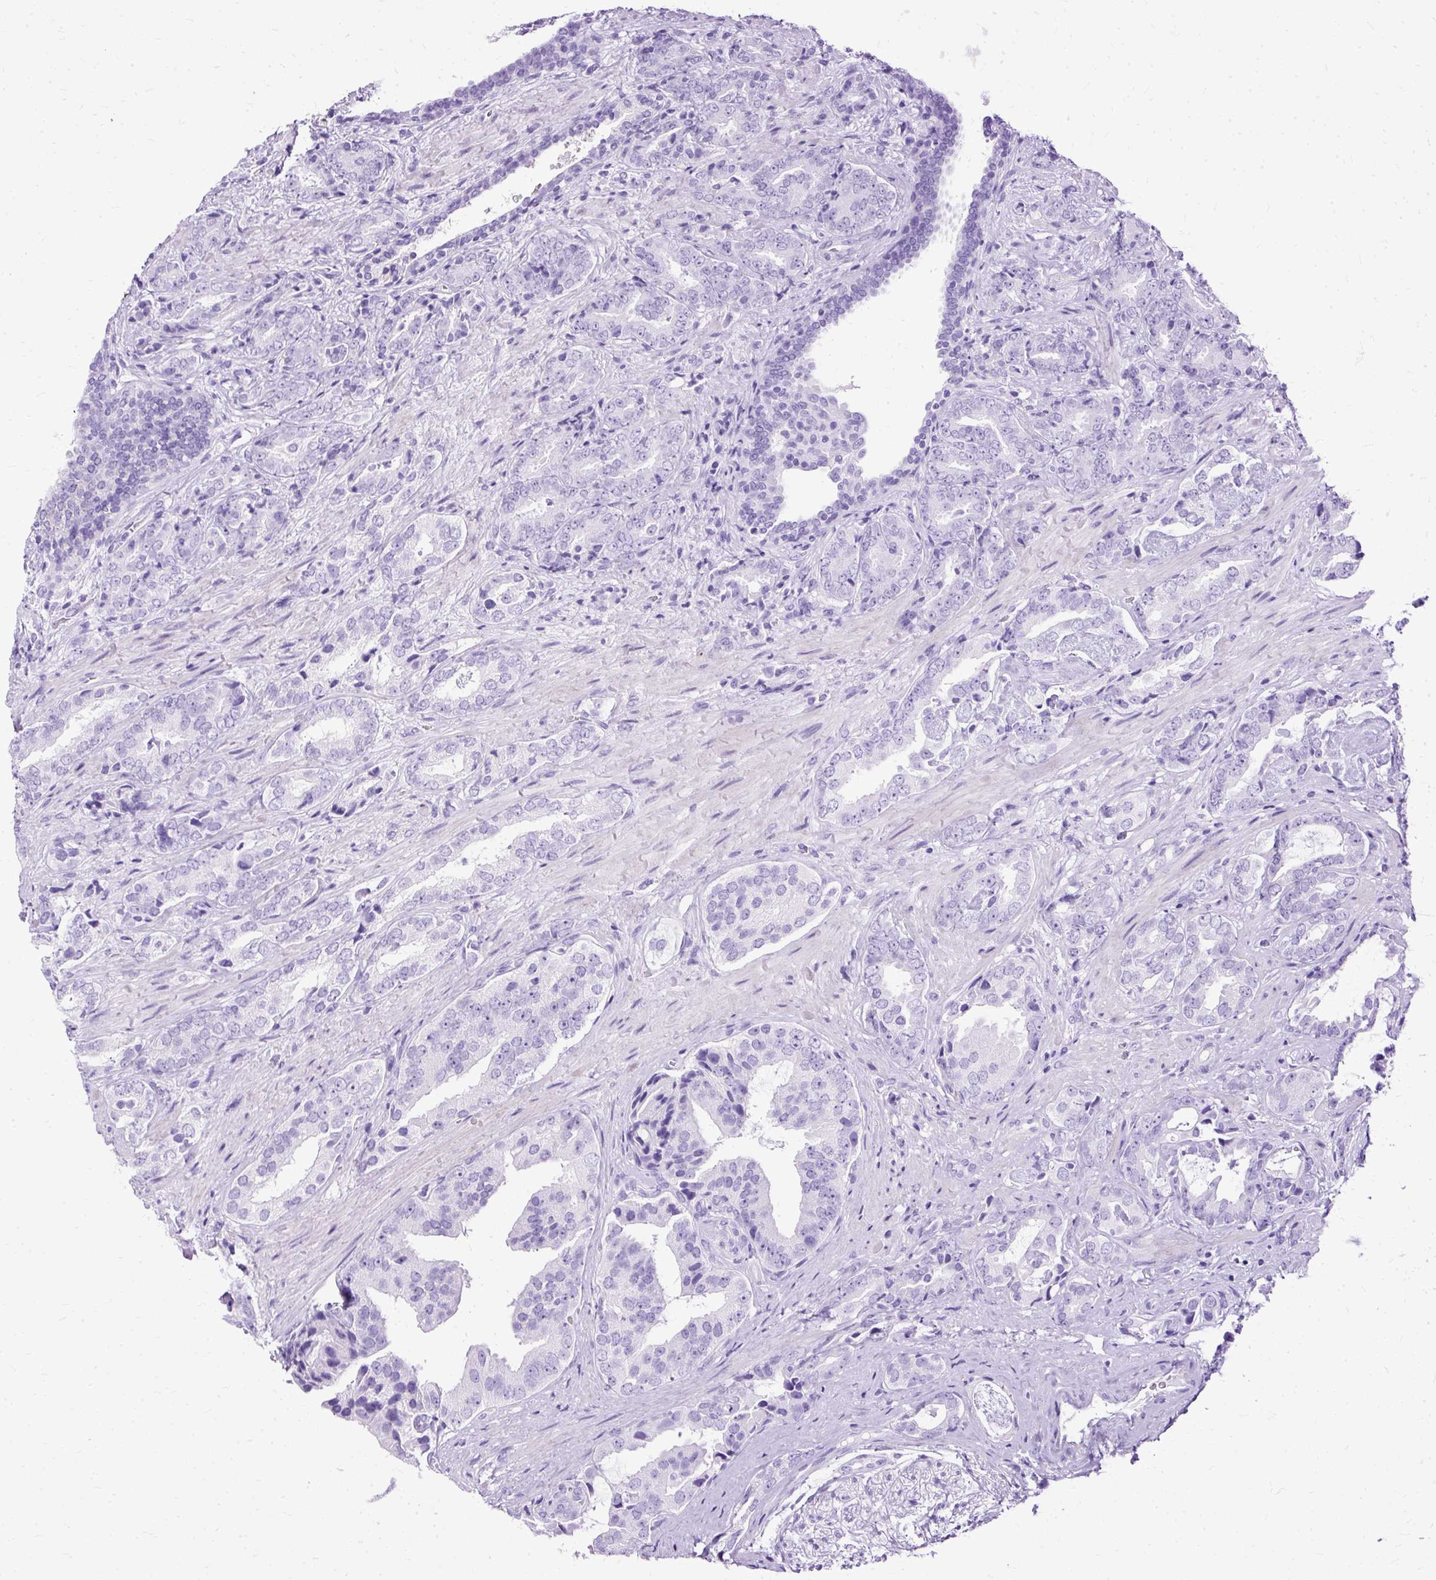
{"staining": {"intensity": "negative", "quantity": "none", "location": "none"}, "tissue": "prostate cancer", "cell_type": "Tumor cells", "image_type": "cancer", "snomed": [{"axis": "morphology", "description": "Adenocarcinoma, High grade"}, {"axis": "topography", "description": "Prostate"}], "caption": "Immunohistochemical staining of prostate adenocarcinoma (high-grade) exhibits no significant positivity in tumor cells. (Stains: DAB immunohistochemistry (IHC) with hematoxylin counter stain, Microscopy: brightfield microscopy at high magnification).", "gene": "SLC8A2", "patient": {"sex": "male", "age": 71}}